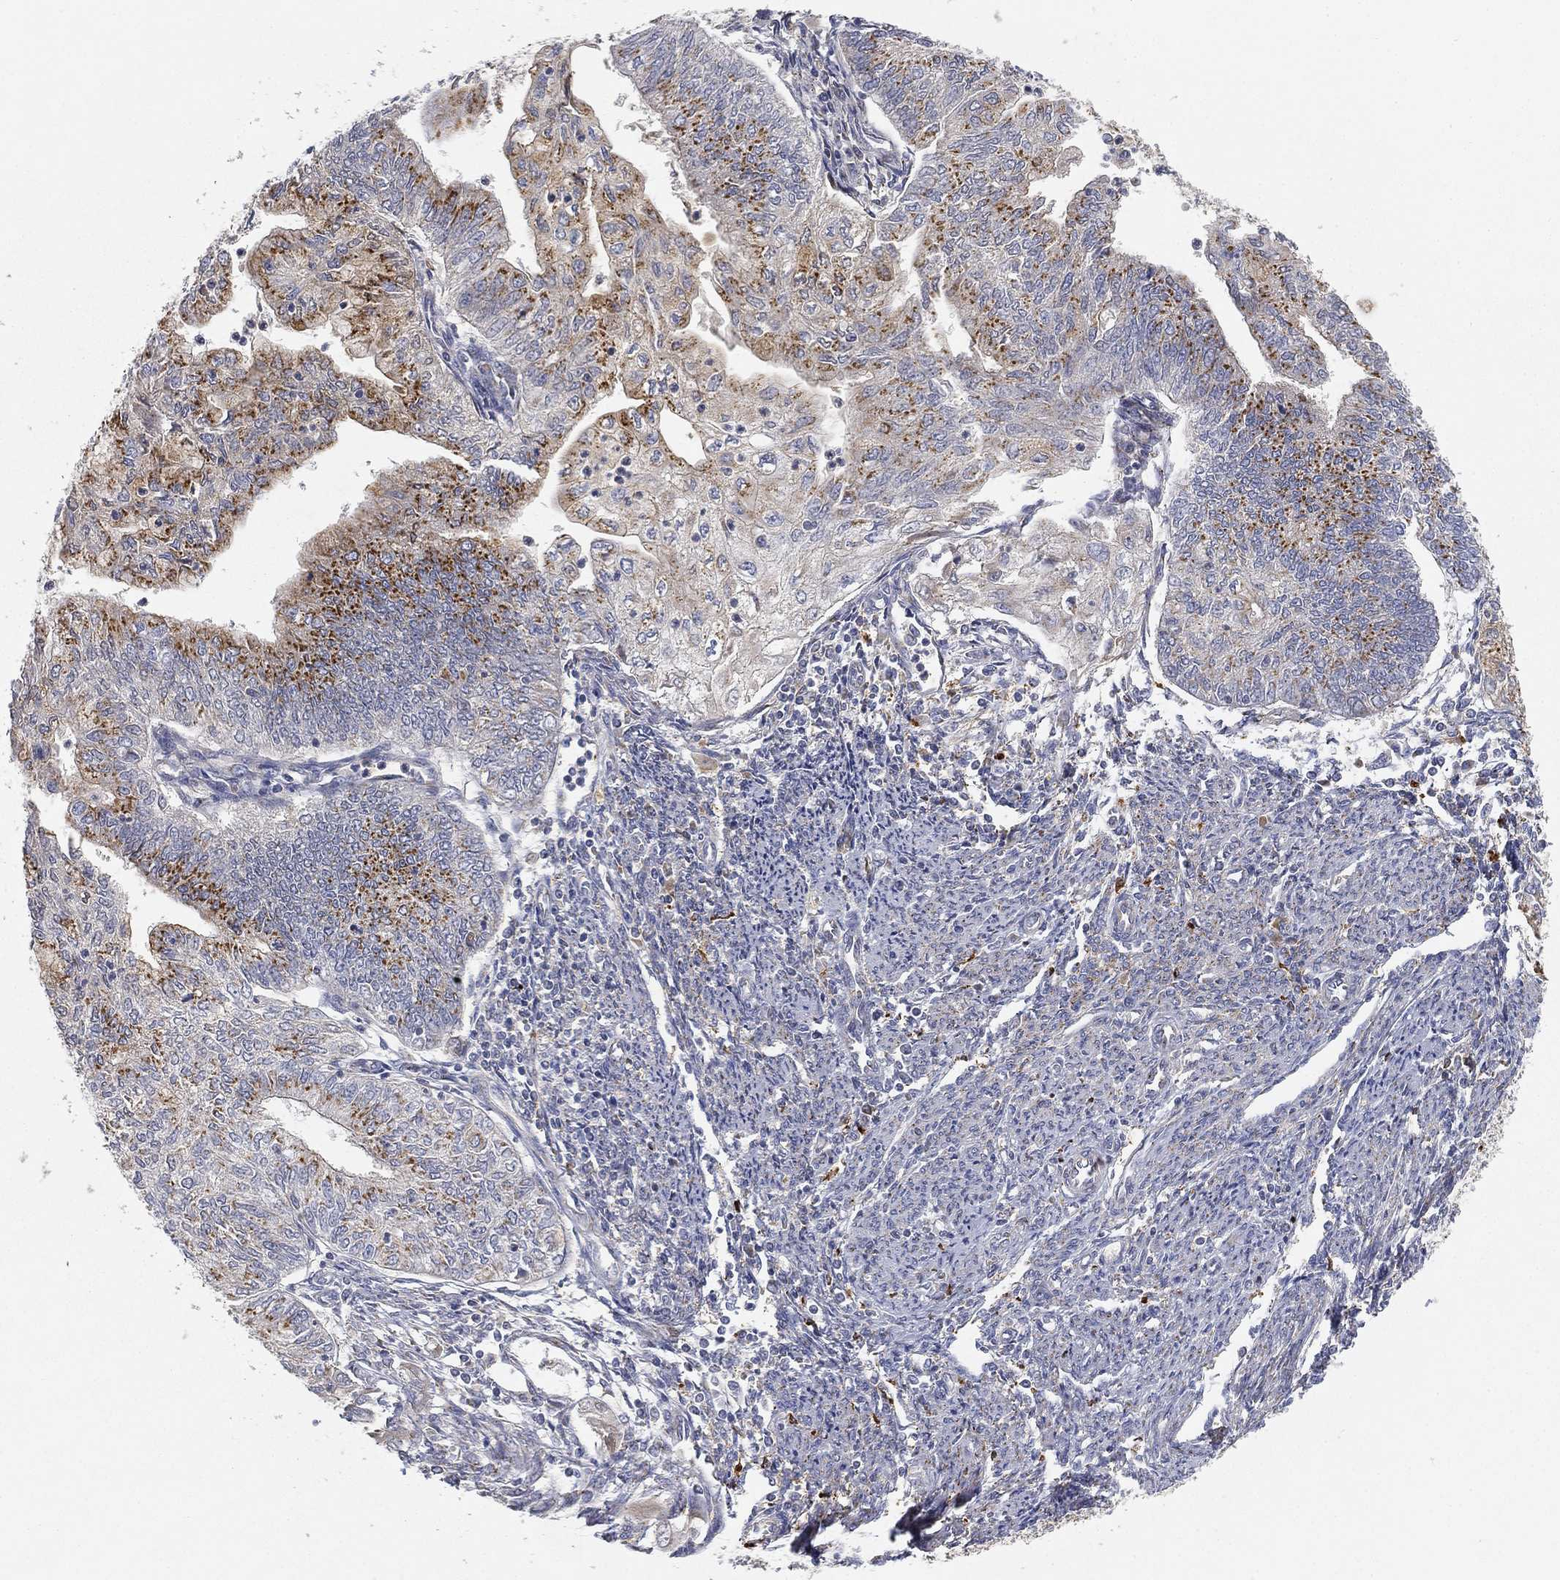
{"staining": {"intensity": "strong", "quantity": "25%-75%", "location": "cytoplasmic/membranous"}, "tissue": "endometrial cancer", "cell_type": "Tumor cells", "image_type": "cancer", "snomed": [{"axis": "morphology", "description": "Adenocarcinoma, NOS"}, {"axis": "topography", "description": "Endometrium"}], "caption": "Strong cytoplasmic/membranous staining is appreciated in approximately 25%-75% of tumor cells in endometrial cancer.", "gene": "CTSL", "patient": {"sex": "female", "age": 59}}